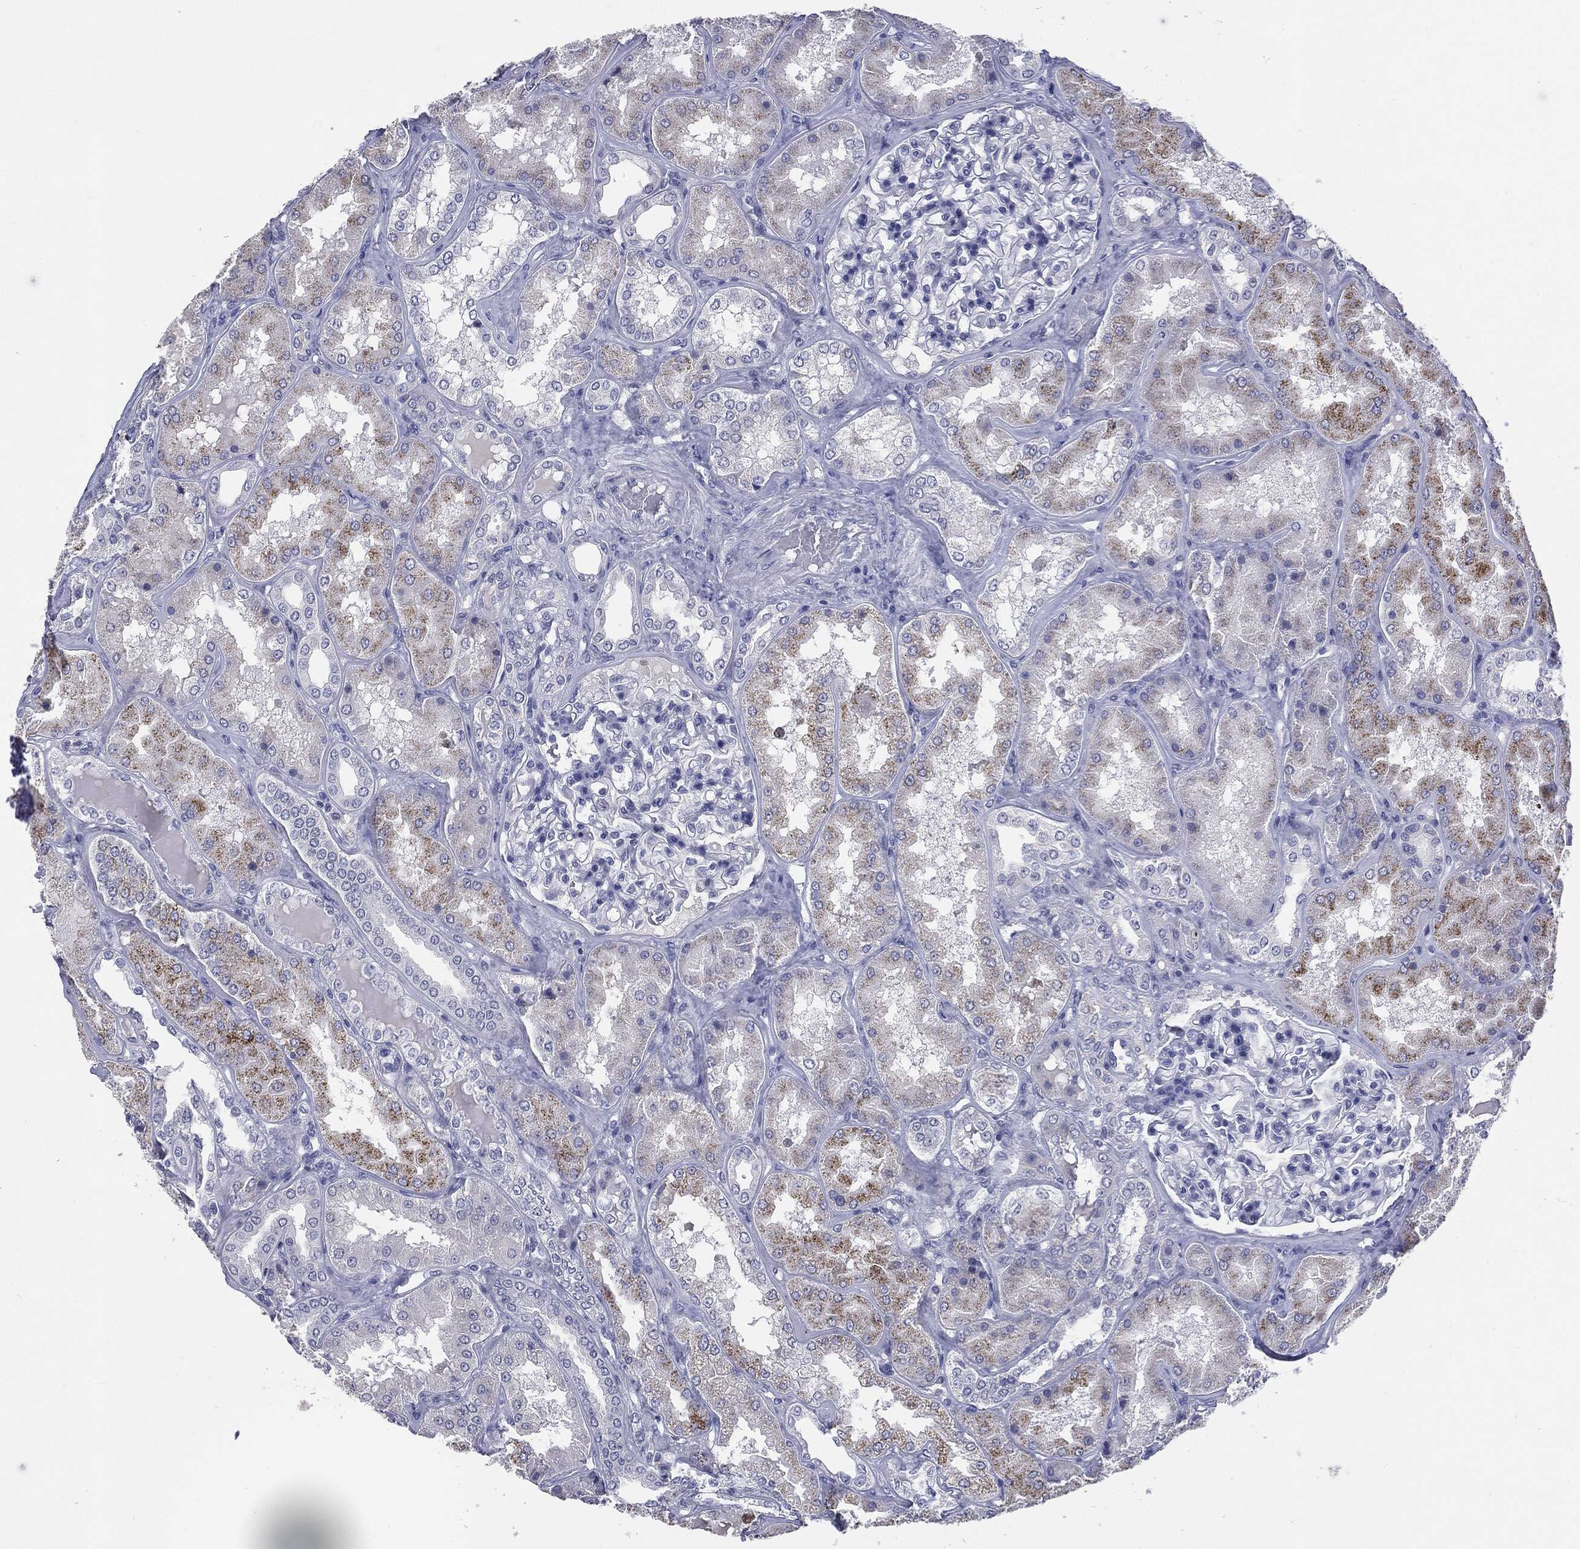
{"staining": {"intensity": "negative", "quantity": "none", "location": "none"}, "tissue": "kidney", "cell_type": "Cells in glomeruli", "image_type": "normal", "snomed": [{"axis": "morphology", "description": "Normal tissue, NOS"}, {"axis": "topography", "description": "Kidney"}], "caption": "A histopathology image of human kidney is negative for staining in cells in glomeruli. (DAB (3,3'-diaminobenzidine) immunohistochemistry (IHC) with hematoxylin counter stain).", "gene": "TSHB", "patient": {"sex": "female", "age": 56}}